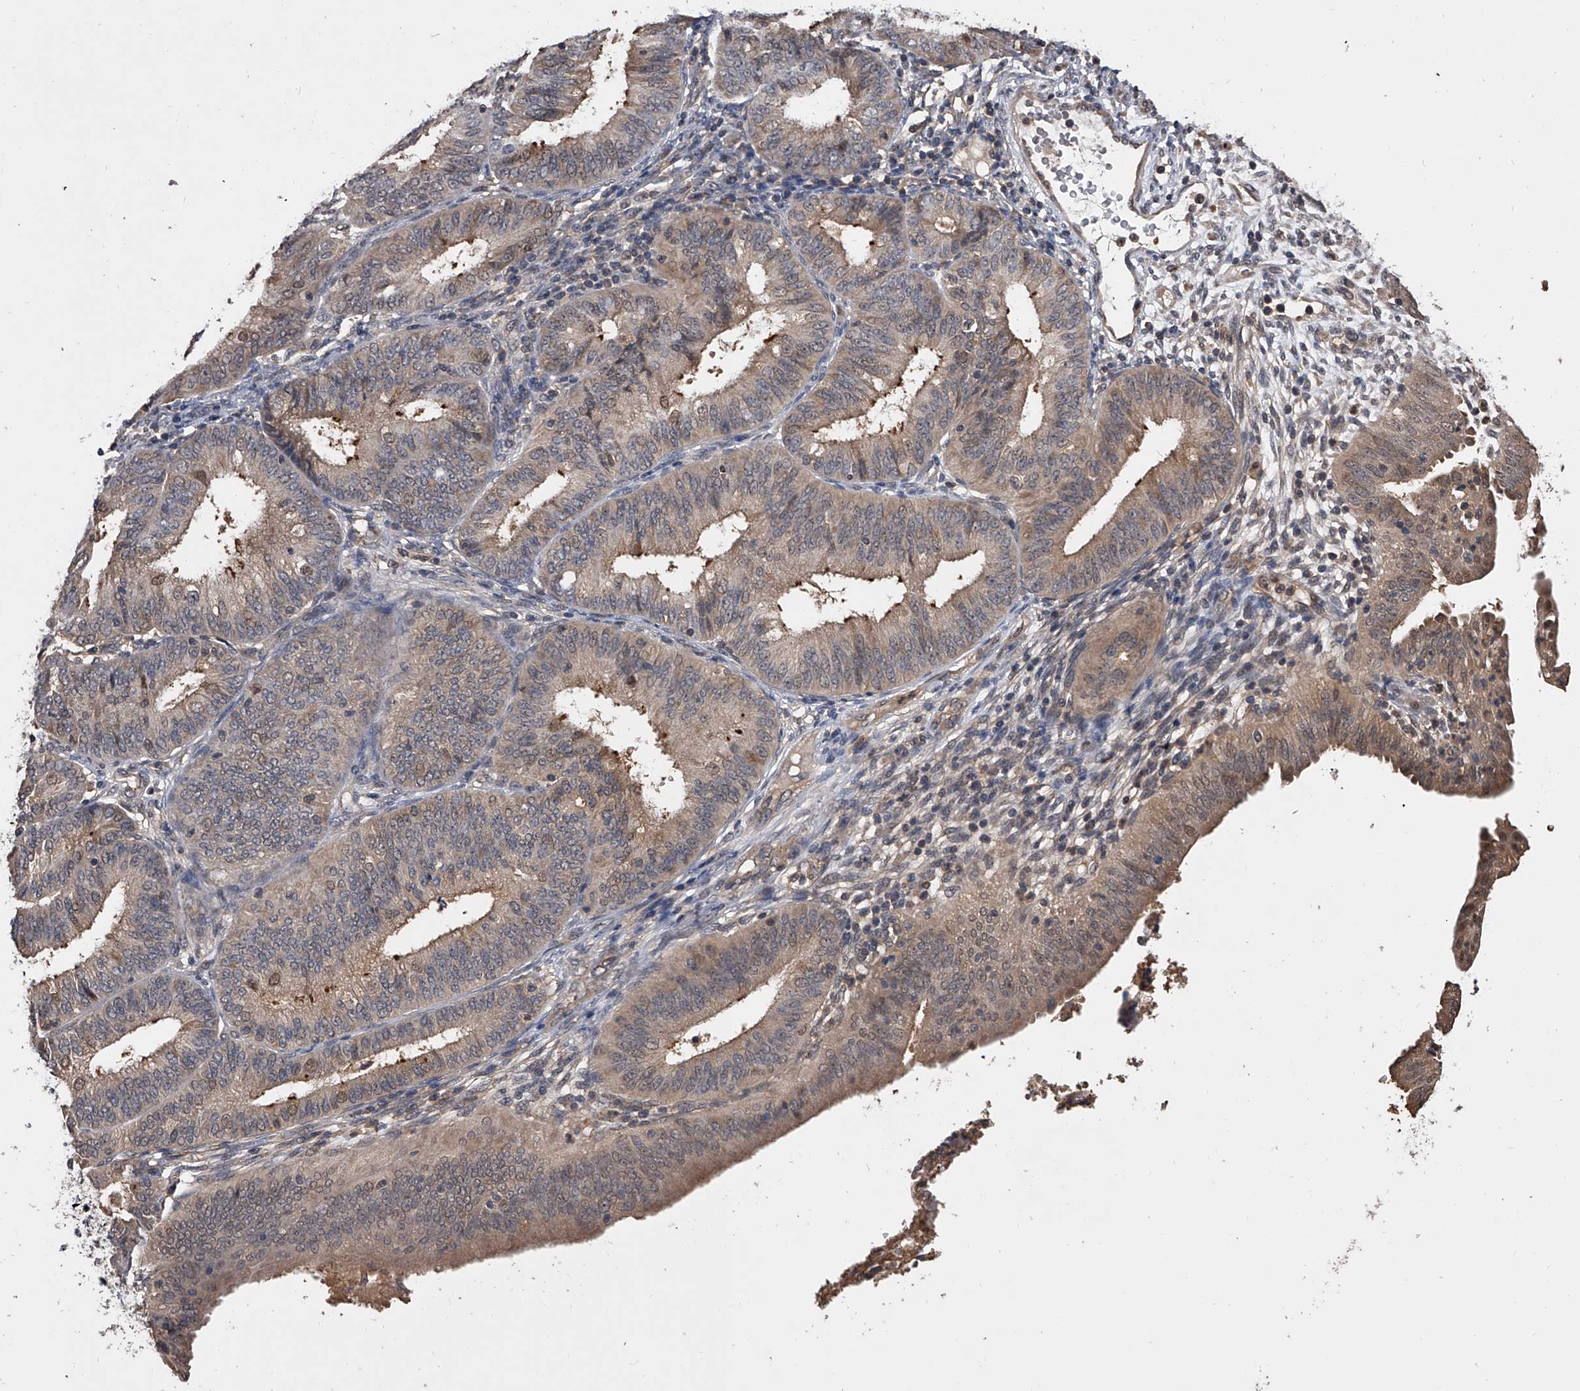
{"staining": {"intensity": "weak", "quantity": "25%-75%", "location": "cytoplasmic/membranous"}, "tissue": "endometrial cancer", "cell_type": "Tumor cells", "image_type": "cancer", "snomed": [{"axis": "morphology", "description": "Adenocarcinoma, NOS"}, {"axis": "topography", "description": "Endometrium"}], "caption": "The micrograph displays a brown stain indicating the presence of a protein in the cytoplasmic/membranous of tumor cells in endometrial cancer.", "gene": "EFCAB7", "patient": {"sex": "female", "age": 51}}